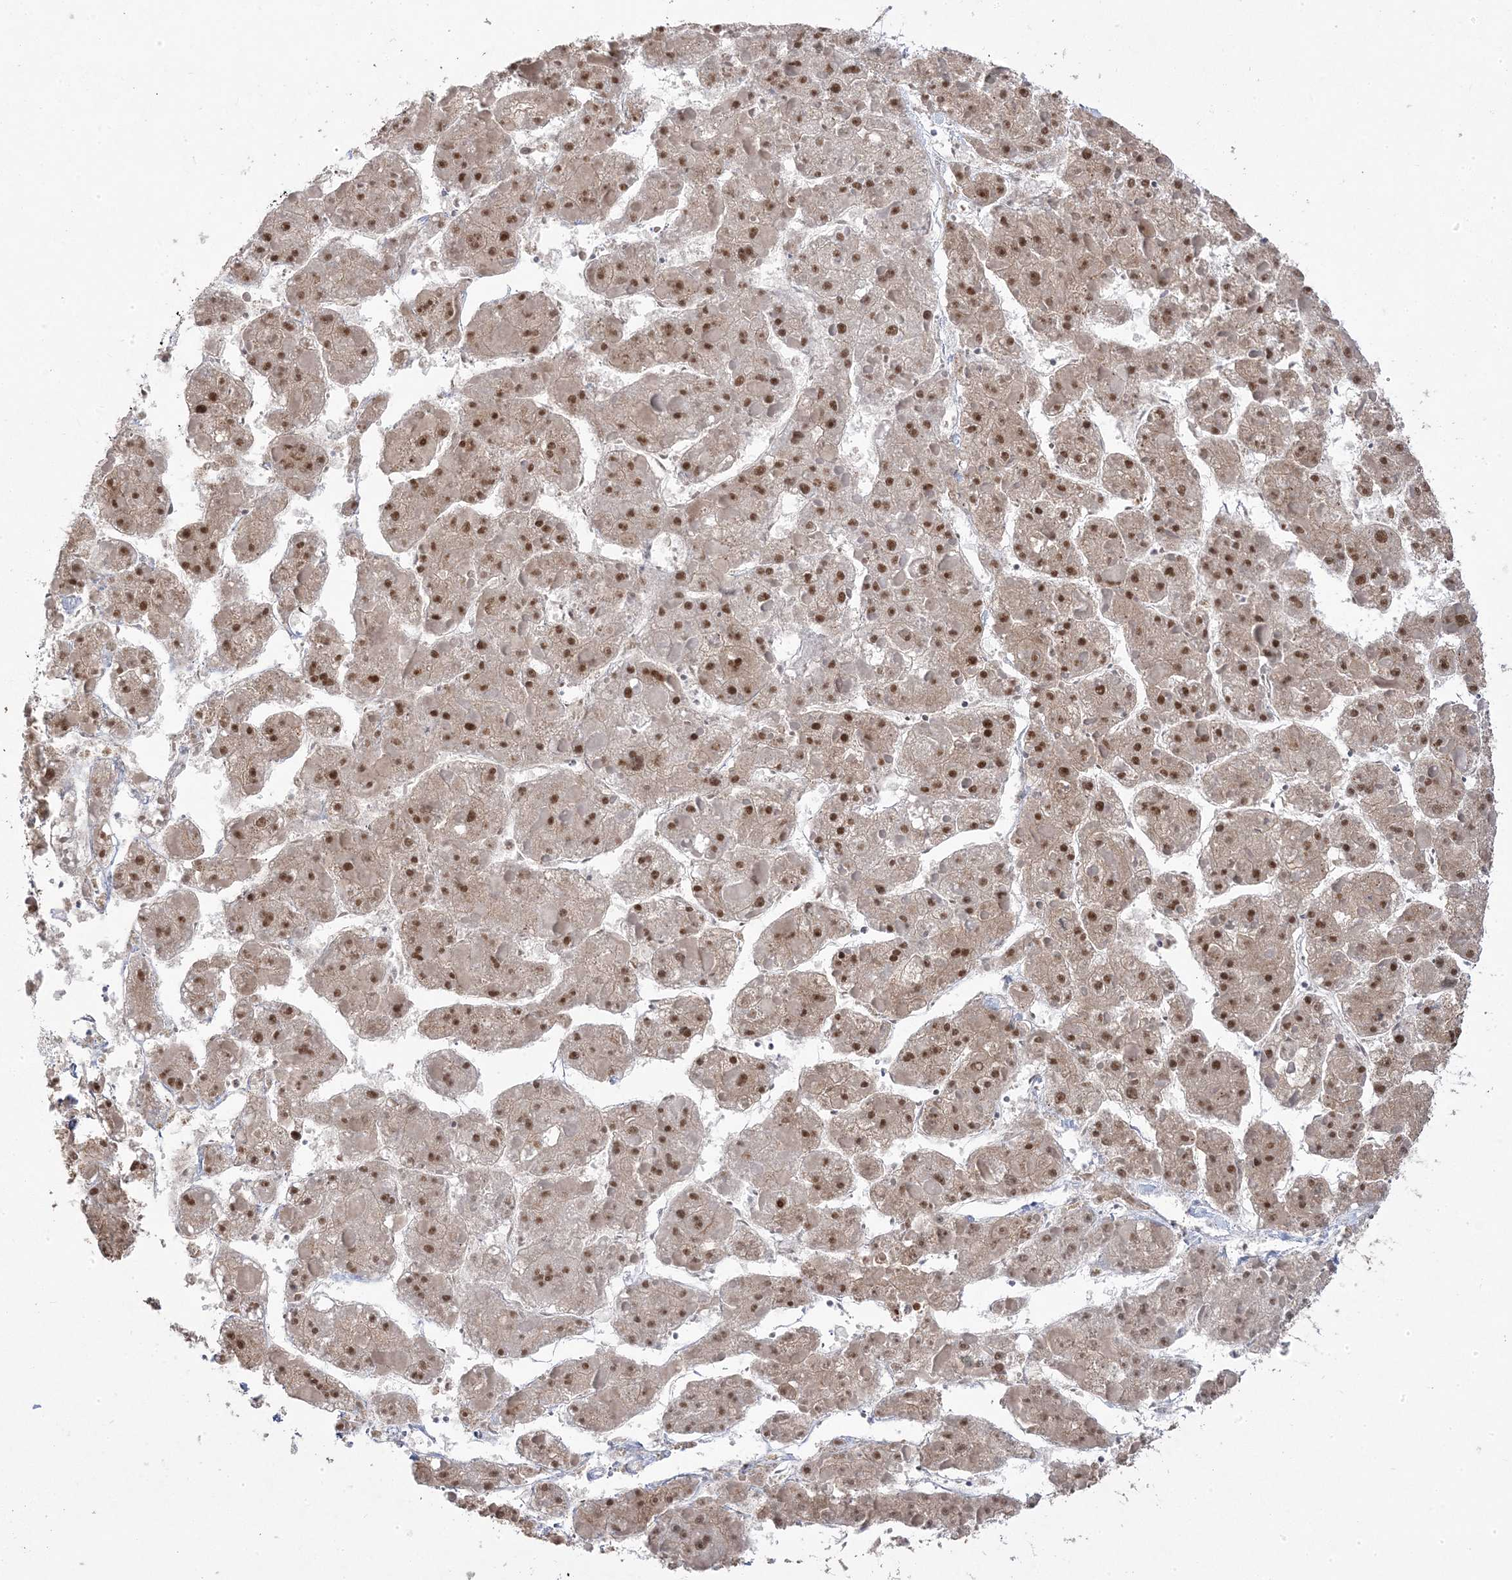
{"staining": {"intensity": "strong", "quantity": ">75%", "location": "nuclear"}, "tissue": "liver cancer", "cell_type": "Tumor cells", "image_type": "cancer", "snomed": [{"axis": "morphology", "description": "Carcinoma, Hepatocellular, NOS"}, {"axis": "topography", "description": "Liver"}], "caption": "DAB immunohistochemical staining of human liver hepatocellular carcinoma reveals strong nuclear protein expression in approximately >75% of tumor cells. The protein is shown in brown color, while the nuclei are stained blue.", "gene": "MTREX", "patient": {"sex": "female", "age": 73}}